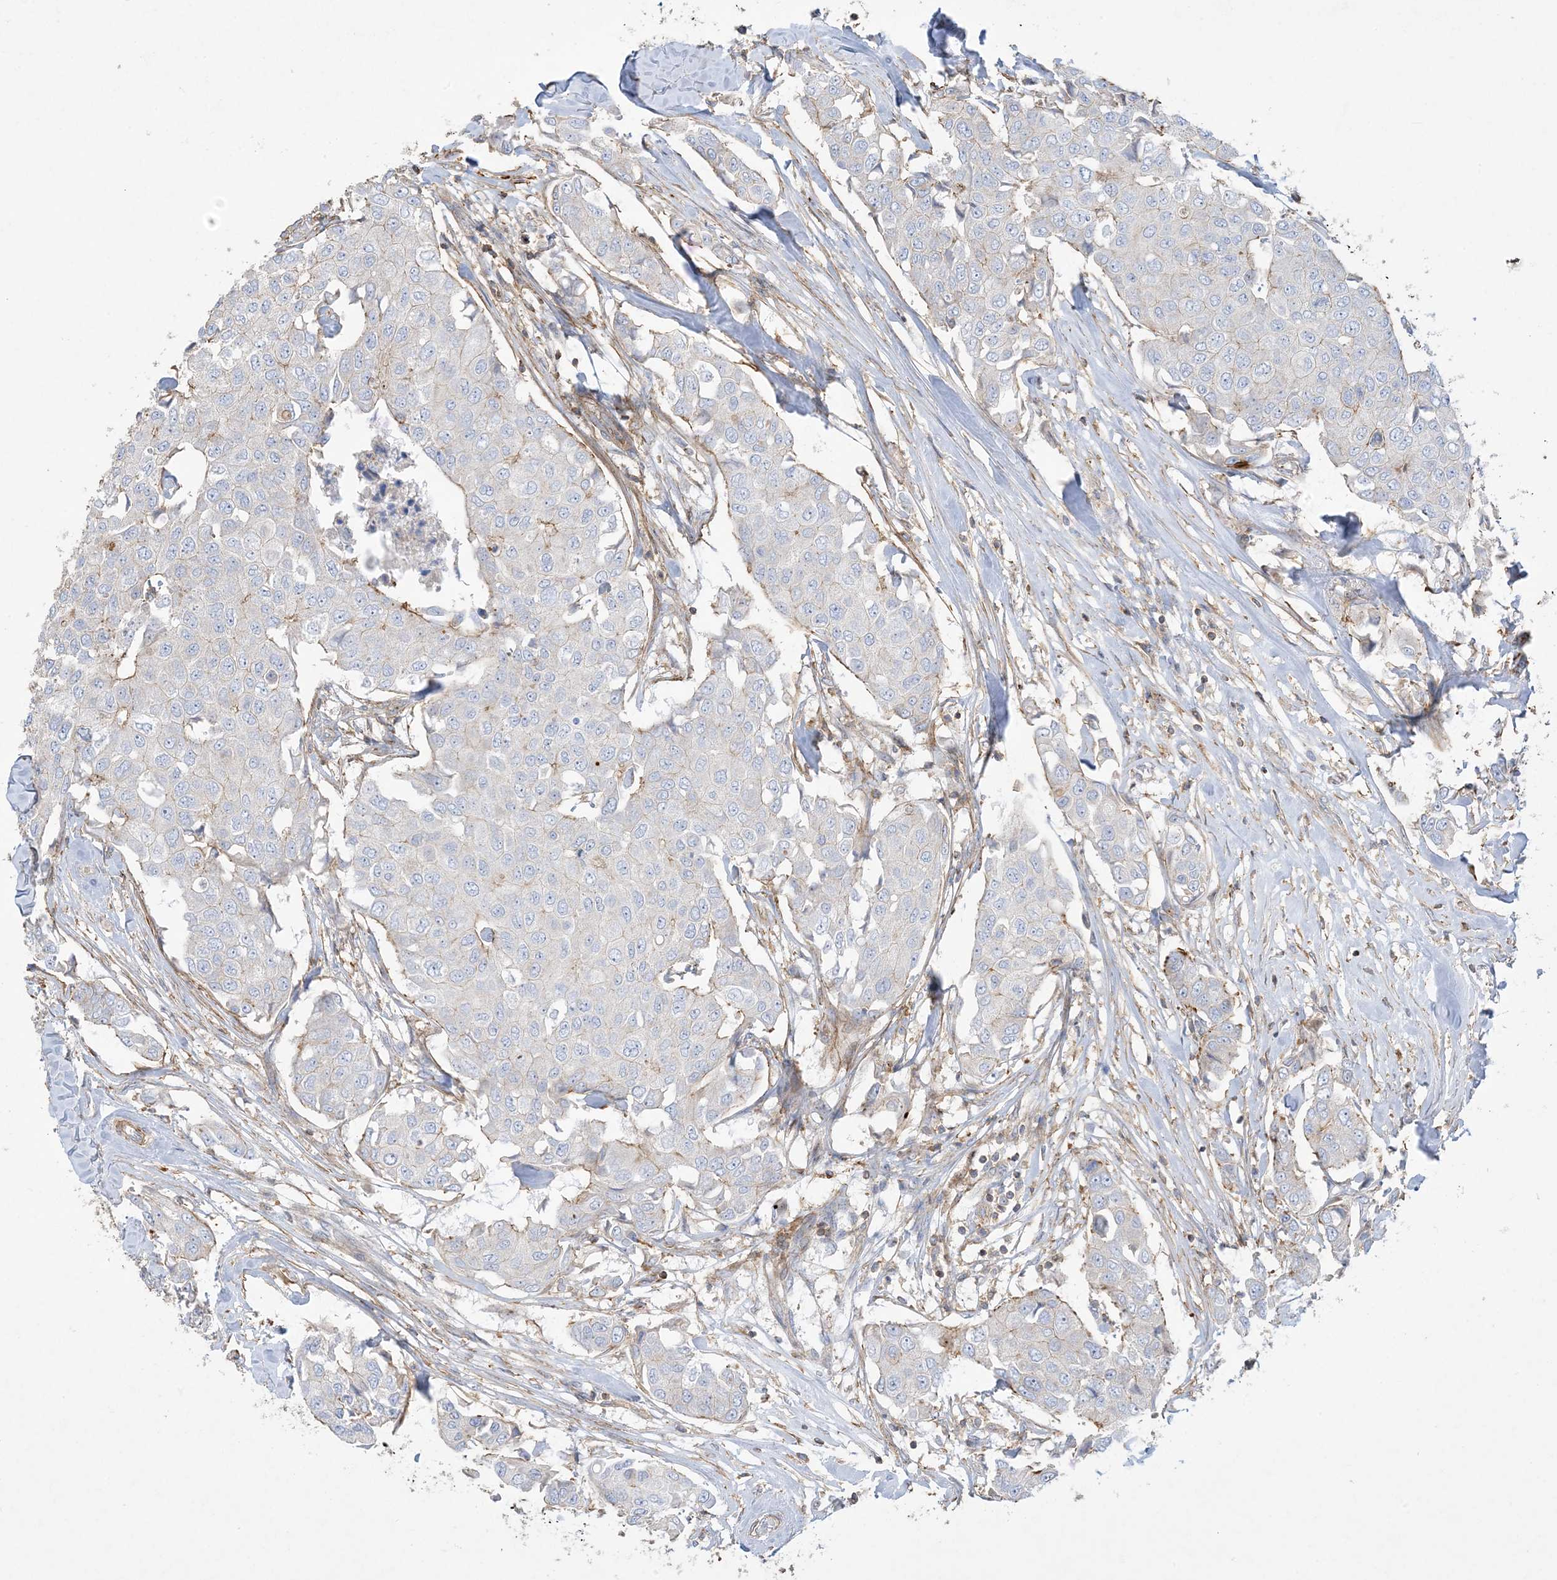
{"staining": {"intensity": "negative", "quantity": "none", "location": "none"}, "tissue": "breast cancer", "cell_type": "Tumor cells", "image_type": "cancer", "snomed": [{"axis": "morphology", "description": "Duct carcinoma"}, {"axis": "topography", "description": "Breast"}], "caption": "Human infiltrating ductal carcinoma (breast) stained for a protein using IHC demonstrates no staining in tumor cells.", "gene": "GTF3C2", "patient": {"sex": "female", "age": 80}}